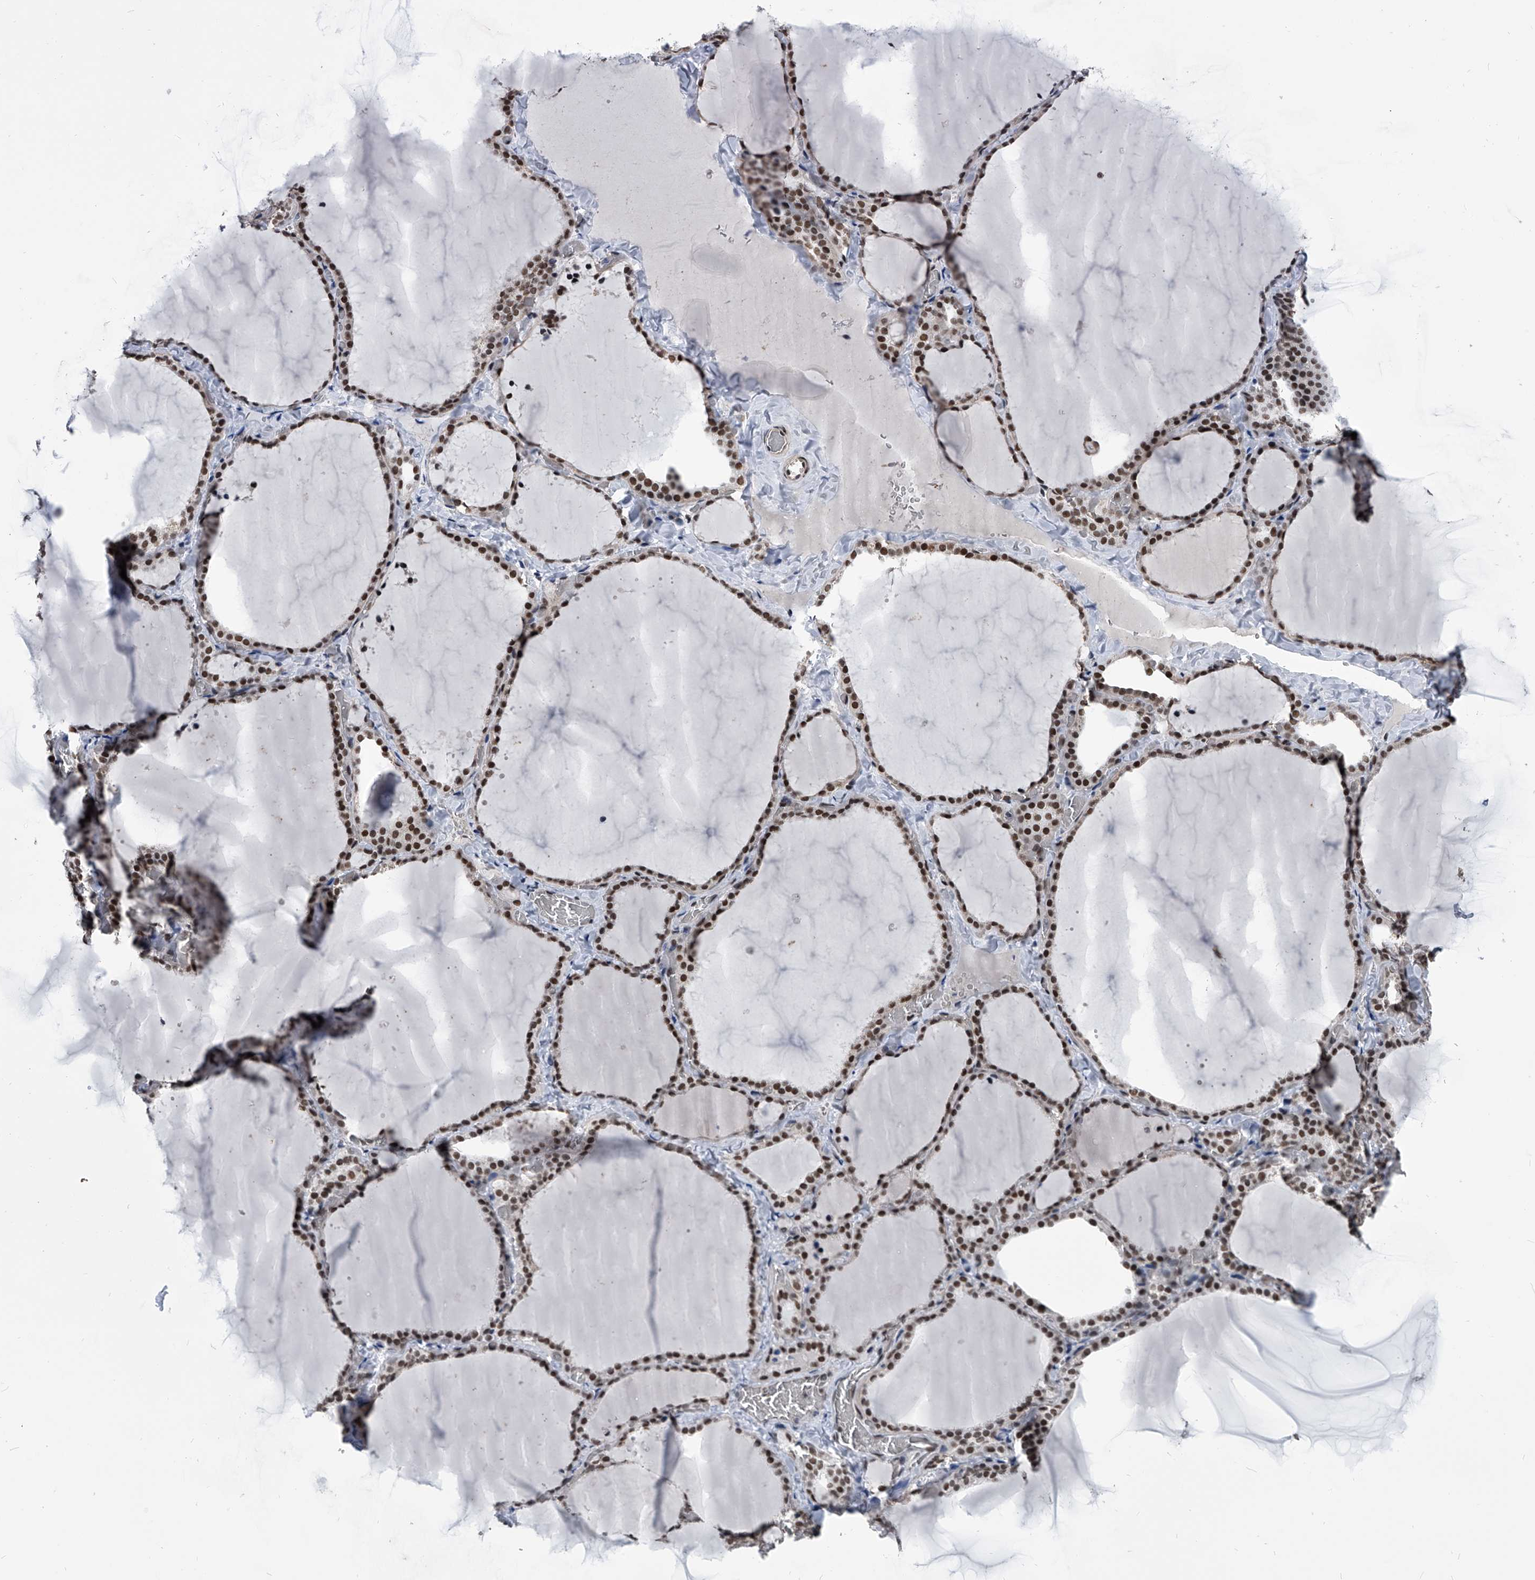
{"staining": {"intensity": "strong", "quantity": ">75%", "location": "nuclear"}, "tissue": "thyroid gland", "cell_type": "Glandular cells", "image_type": "normal", "snomed": [{"axis": "morphology", "description": "Normal tissue, NOS"}, {"axis": "topography", "description": "Thyroid gland"}], "caption": "Glandular cells show high levels of strong nuclear expression in approximately >75% of cells in benign thyroid gland.", "gene": "SIM2", "patient": {"sex": "female", "age": 22}}